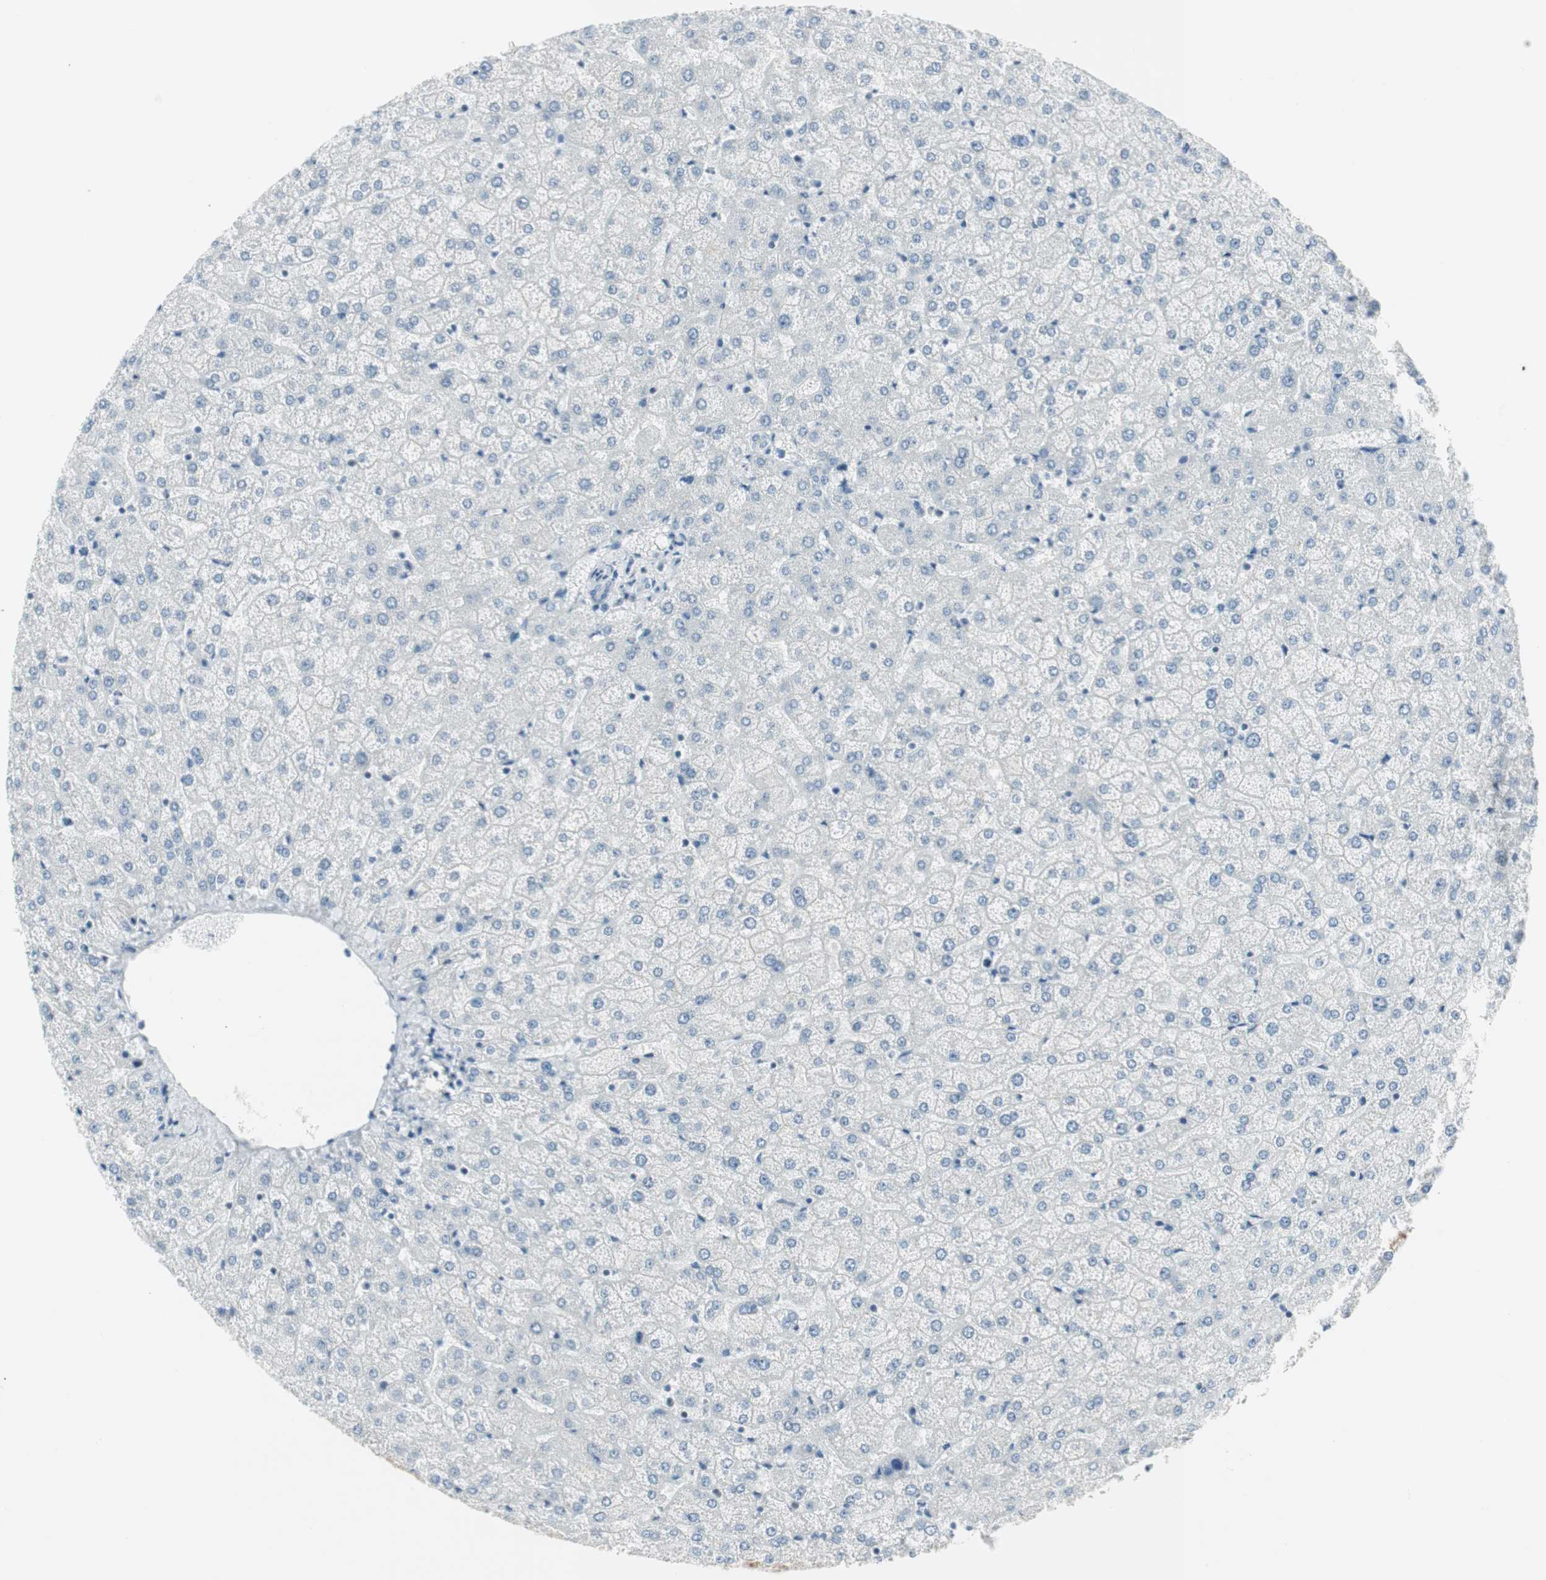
{"staining": {"intensity": "negative", "quantity": "none", "location": "none"}, "tissue": "liver", "cell_type": "Cholangiocytes", "image_type": "normal", "snomed": [{"axis": "morphology", "description": "Normal tissue, NOS"}, {"axis": "topography", "description": "Liver"}], "caption": "High power microscopy image of an IHC histopathology image of normal liver, revealing no significant positivity in cholangiocytes. (Brightfield microscopy of DAB immunohistochemistry (IHC) at high magnification).", "gene": "AGR2", "patient": {"sex": "female", "age": 32}}